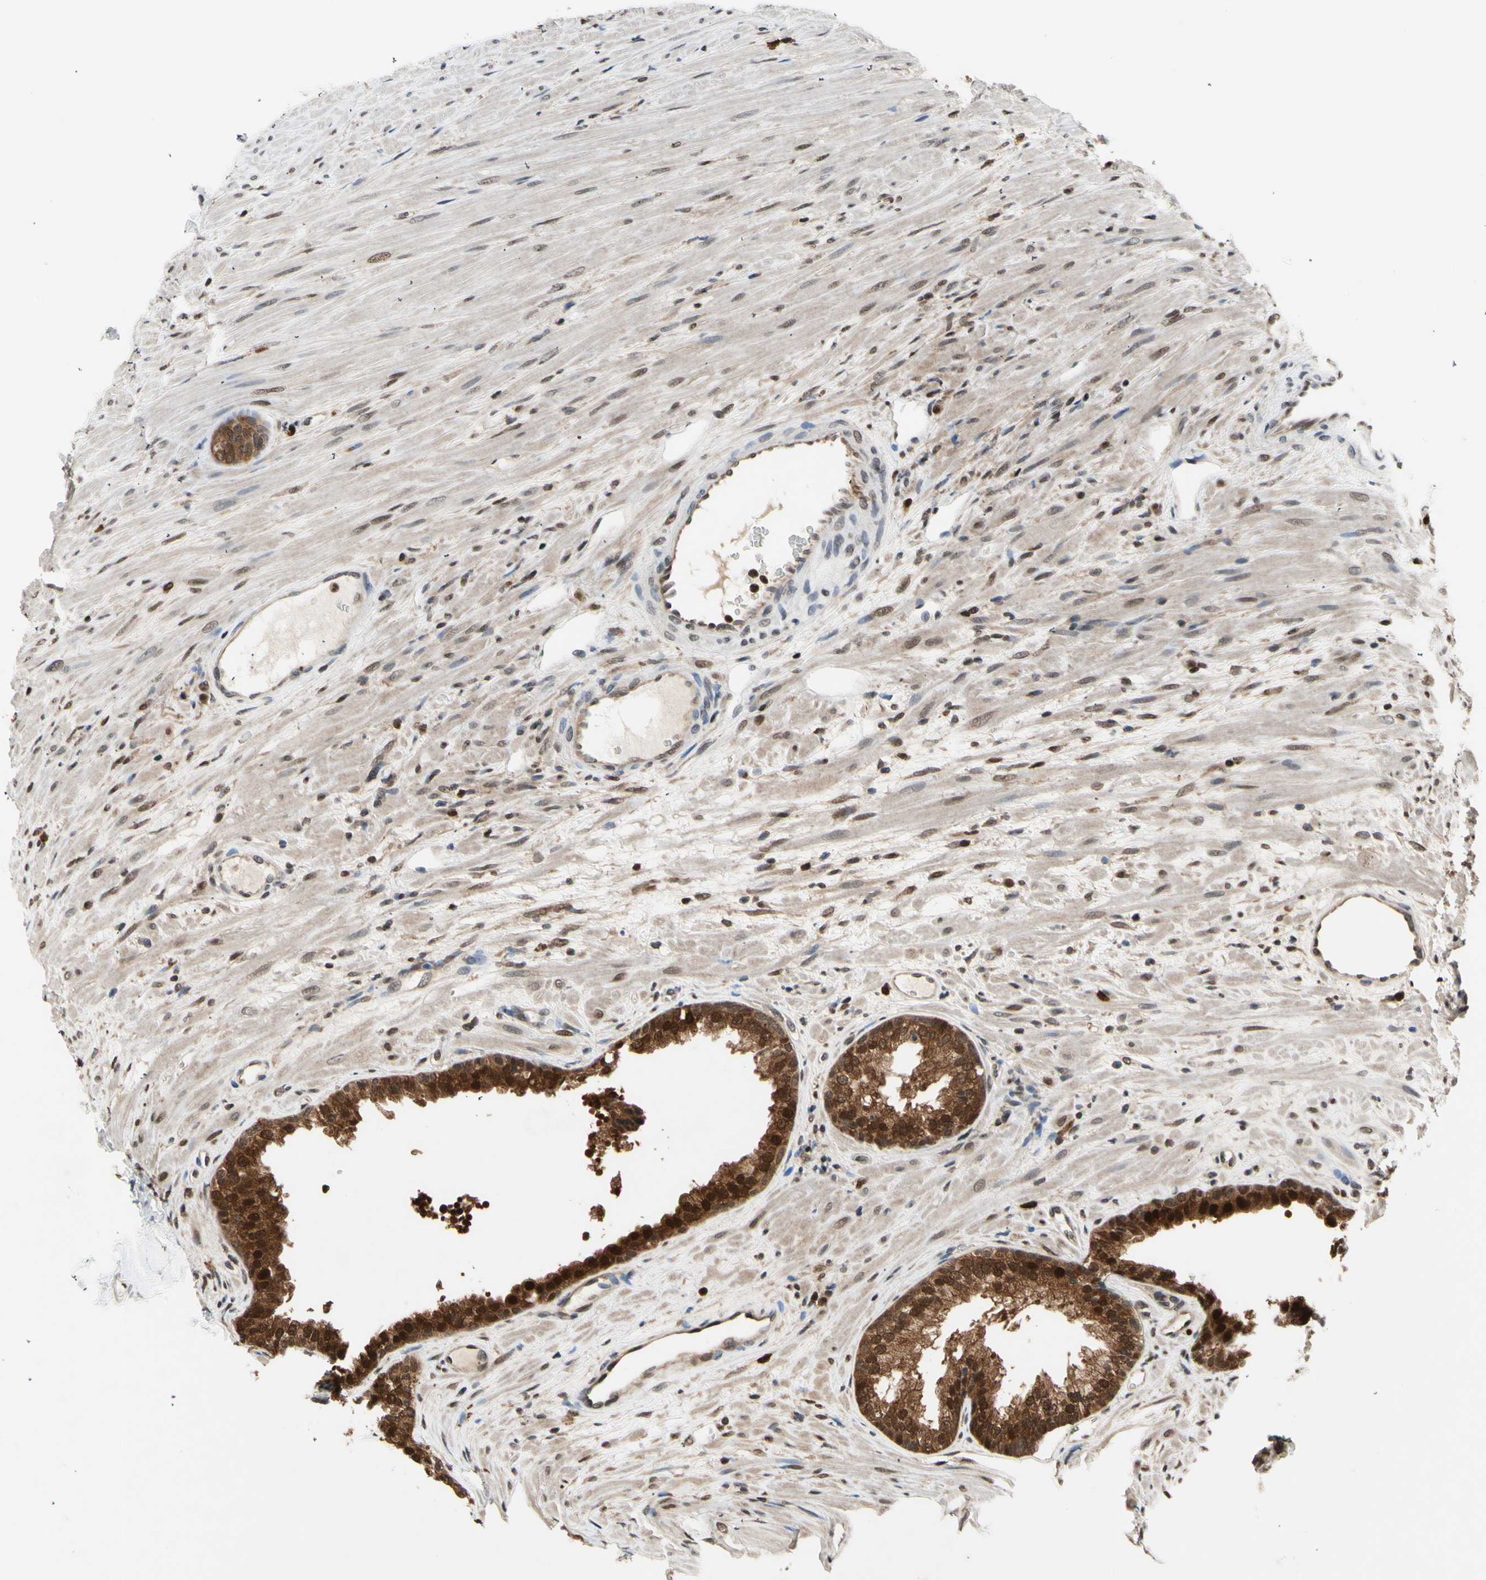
{"staining": {"intensity": "strong", "quantity": ">75%", "location": "cytoplasmic/membranous,nuclear"}, "tissue": "prostate", "cell_type": "Glandular cells", "image_type": "normal", "snomed": [{"axis": "morphology", "description": "Normal tissue, NOS"}, {"axis": "topography", "description": "Prostate"}], "caption": "Immunohistochemistry (IHC) photomicrograph of normal human prostate stained for a protein (brown), which demonstrates high levels of strong cytoplasmic/membranous,nuclear expression in about >75% of glandular cells.", "gene": "GSR", "patient": {"sex": "male", "age": 76}}